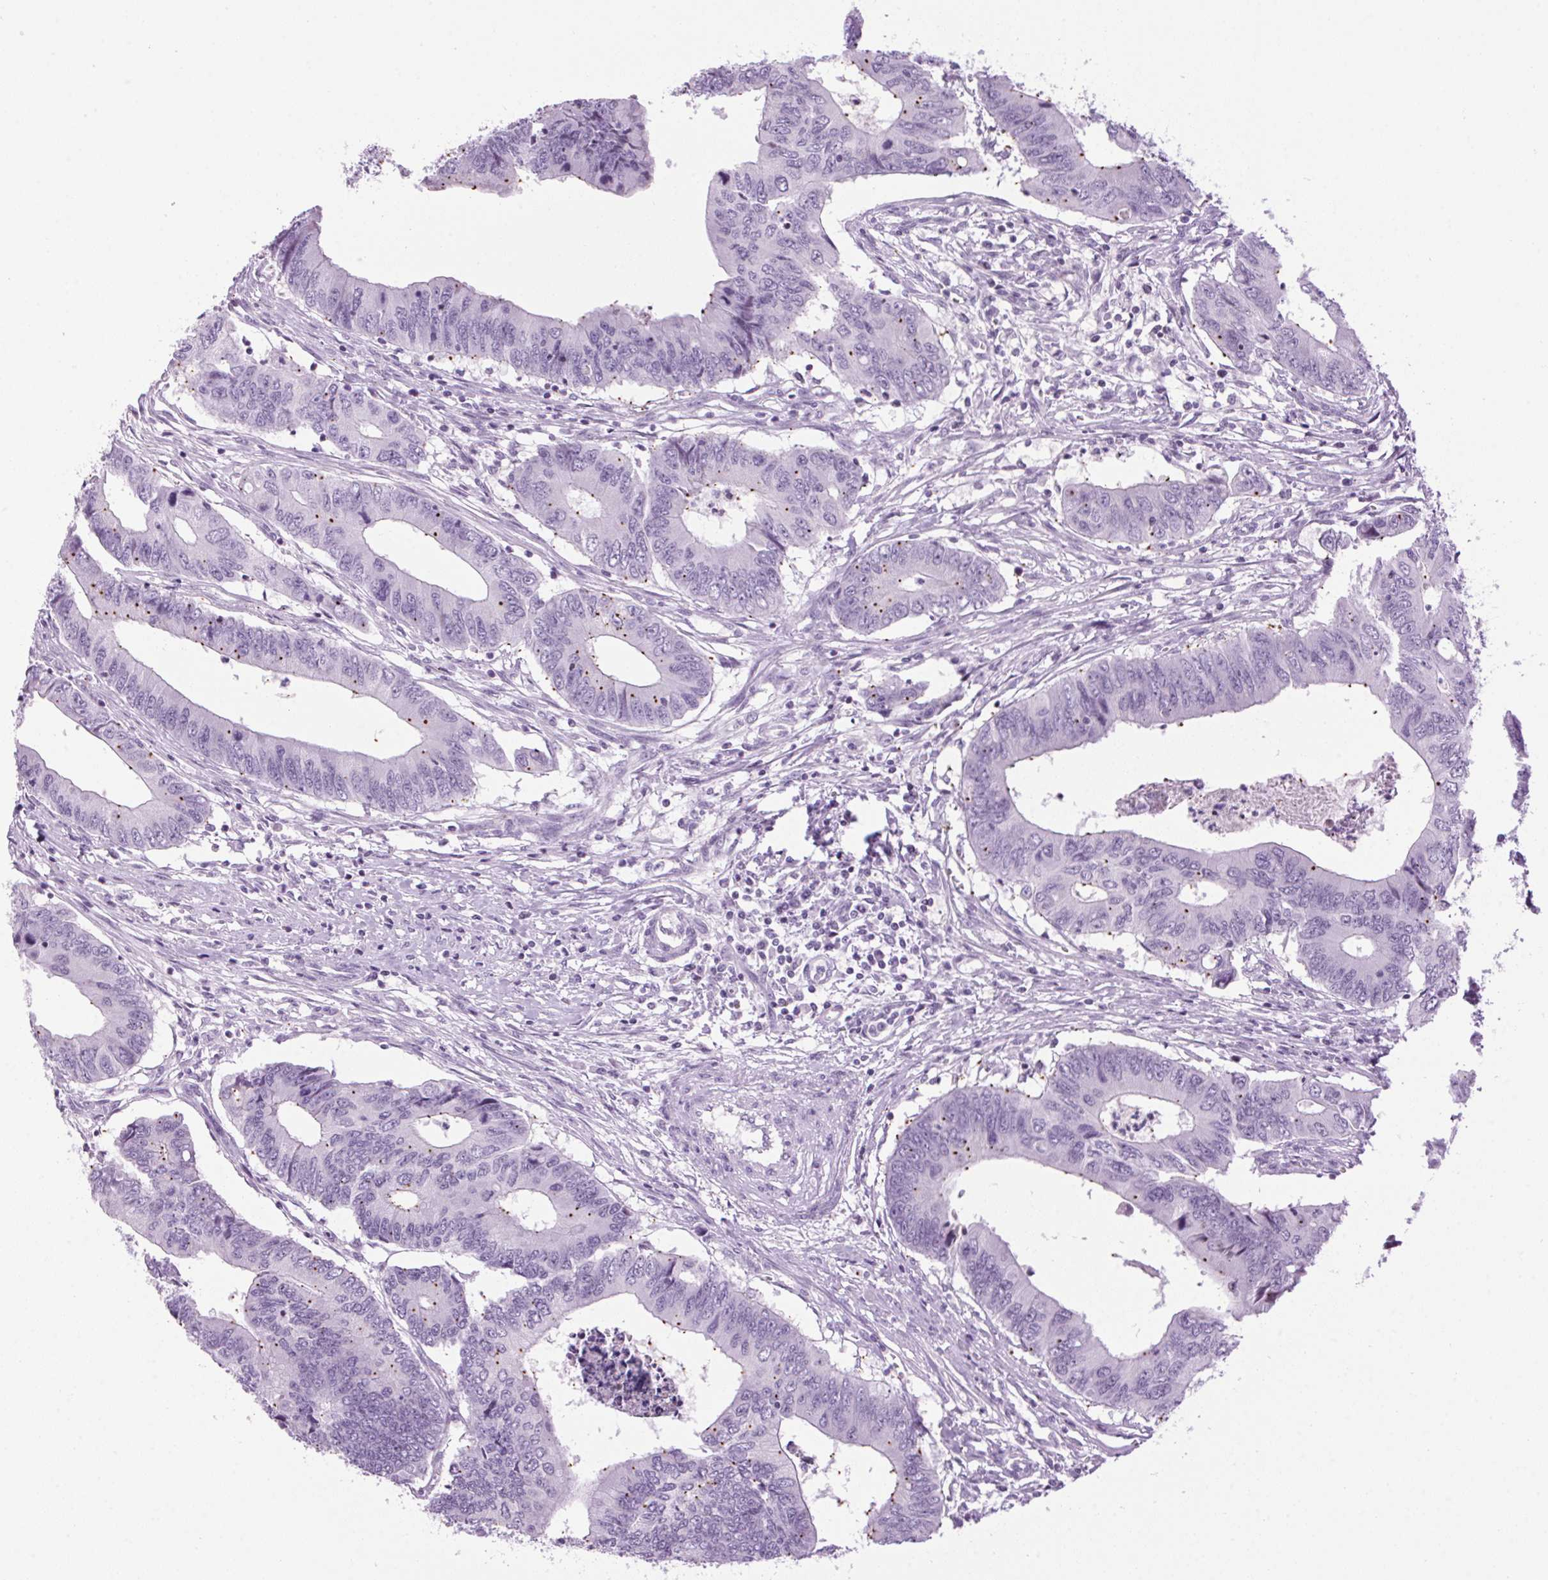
{"staining": {"intensity": "negative", "quantity": "none", "location": "none"}, "tissue": "colorectal cancer", "cell_type": "Tumor cells", "image_type": "cancer", "snomed": [{"axis": "morphology", "description": "Adenocarcinoma, NOS"}, {"axis": "topography", "description": "Colon"}], "caption": "The immunohistochemistry image has no significant staining in tumor cells of colorectal cancer (adenocarcinoma) tissue. Nuclei are stained in blue.", "gene": "TMEM88B", "patient": {"sex": "male", "age": 53}}